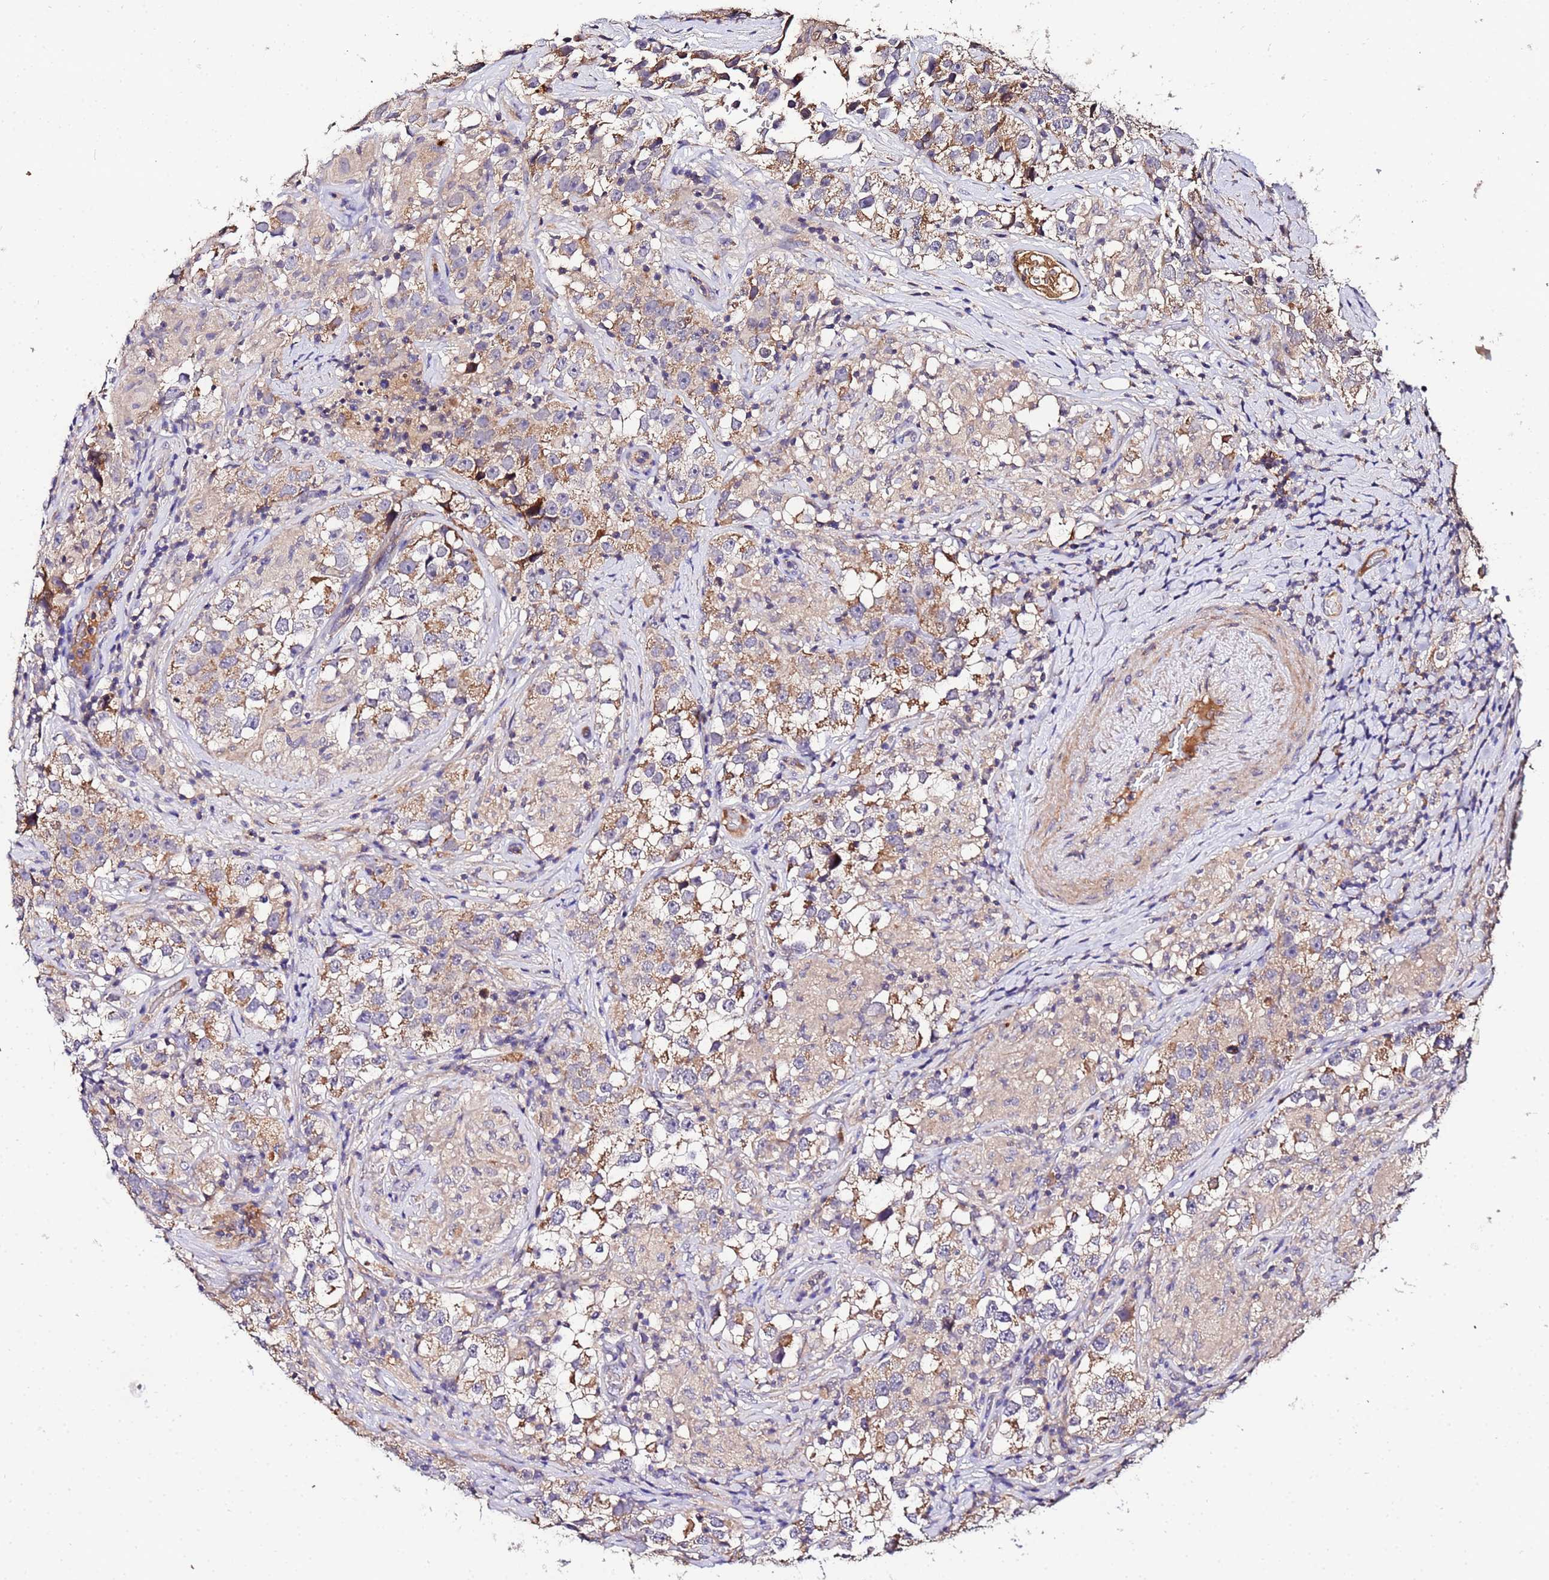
{"staining": {"intensity": "moderate", "quantity": "25%-75%", "location": "cytoplasmic/membranous"}, "tissue": "testis cancer", "cell_type": "Tumor cells", "image_type": "cancer", "snomed": [{"axis": "morphology", "description": "Seminoma, NOS"}, {"axis": "topography", "description": "Testis"}], "caption": "An image of human seminoma (testis) stained for a protein exhibits moderate cytoplasmic/membranous brown staining in tumor cells.", "gene": "MTERF1", "patient": {"sex": "male", "age": 46}}